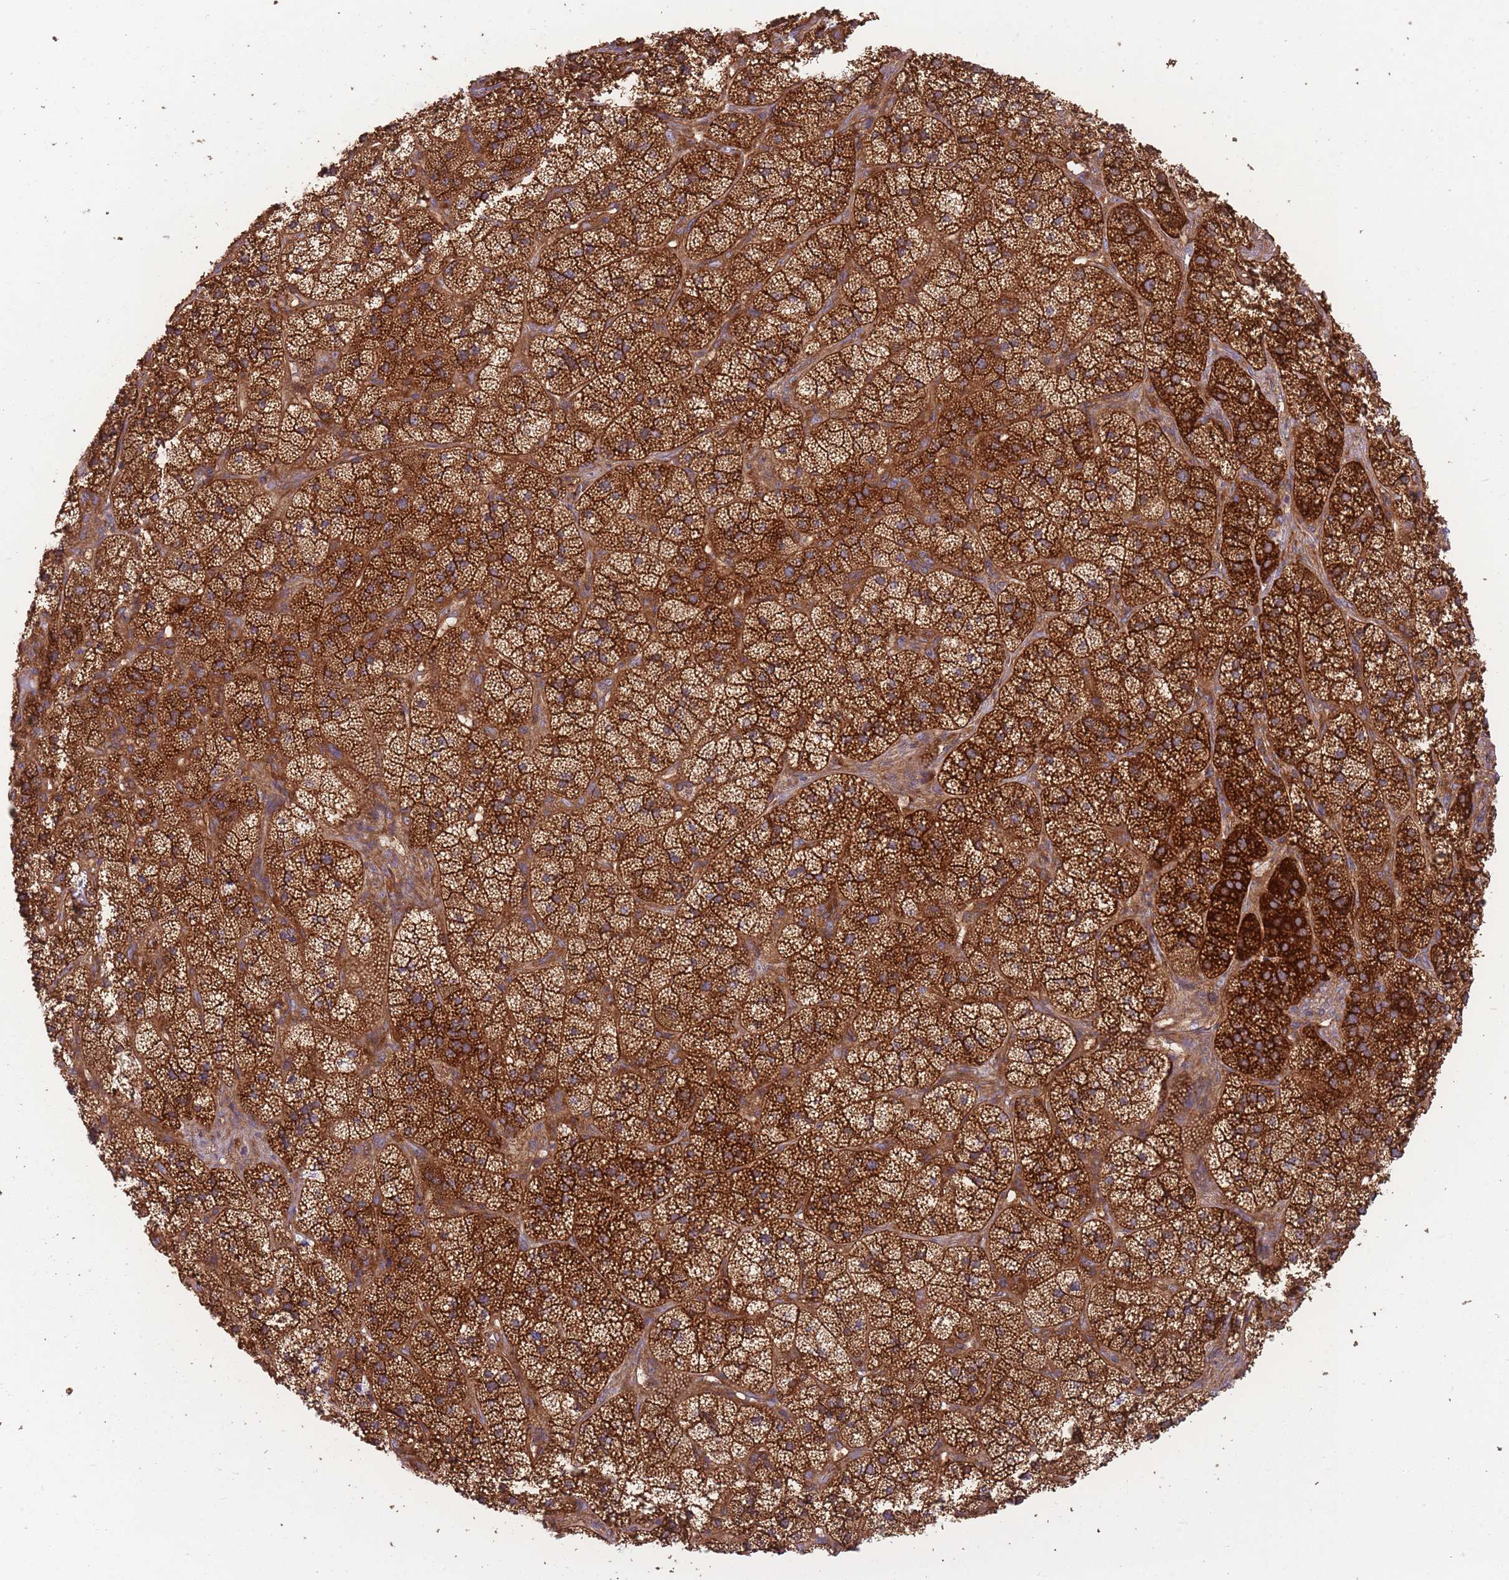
{"staining": {"intensity": "strong", "quantity": ">75%", "location": "cytoplasmic/membranous"}, "tissue": "adrenal gland", "cell_type": "Glandular cells", "image_type": "normal", "snomed": [{"axis": "morphology", "description": "Normal tissue, NOS"}, {"axis": "topography", "description": "Adrenal gland"}], "caption": "This is a histology image of IHC staining of unremarkable adrenal gland, which shows strong staining in the cytoplasmic/membranous of glandular cells.", "gene": "PRKAR1A", "patient": {"sex": "female", "age": 58}}